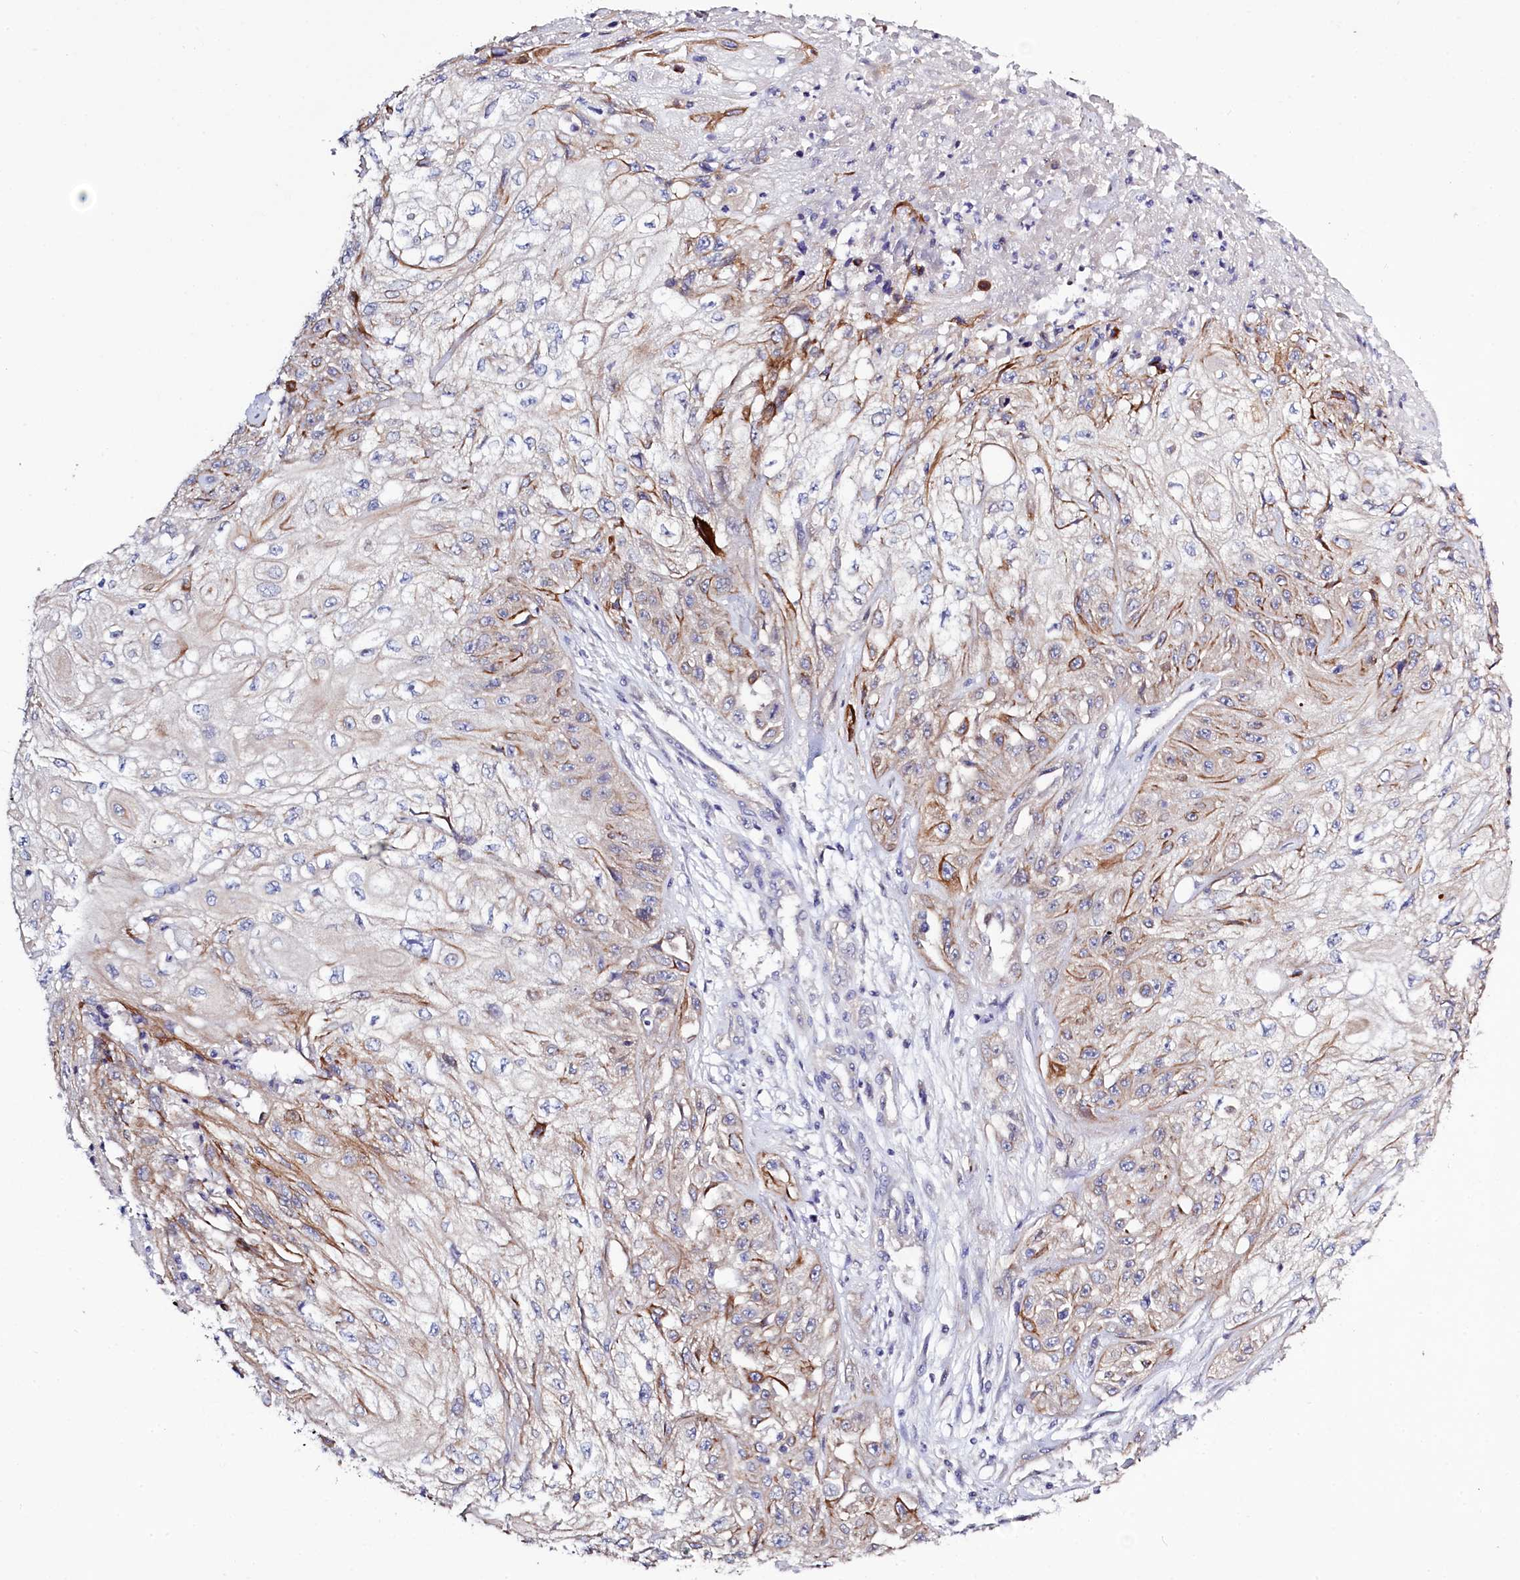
{"staining": {"intensity": "moderate", "quantity": "25%-75%", "location": "cytoplasmic/membranous"}, "tissue": "skin cancer", "cell_type": "Tumor cells", "image_type": "cancer", "snomed": [{"axis": "morphology", "description": "Squamous cell carcinoma, NOS"}, {"axis": "morphology", "description": "Squamous cell carcinoma, metastatic, NOS"}, {"axis": "topography", "description": "Skin"}, {"axis": "topography", "description": "Lymph node"}], "caption": "Moderate cytoplasmic/membranous staining for a protein is appreciated in approximately 25%-75% of tumor cells of skin cancer using IHC.", "gene": "PDE6D", "patient": {"sex": "male", "age": 75}}